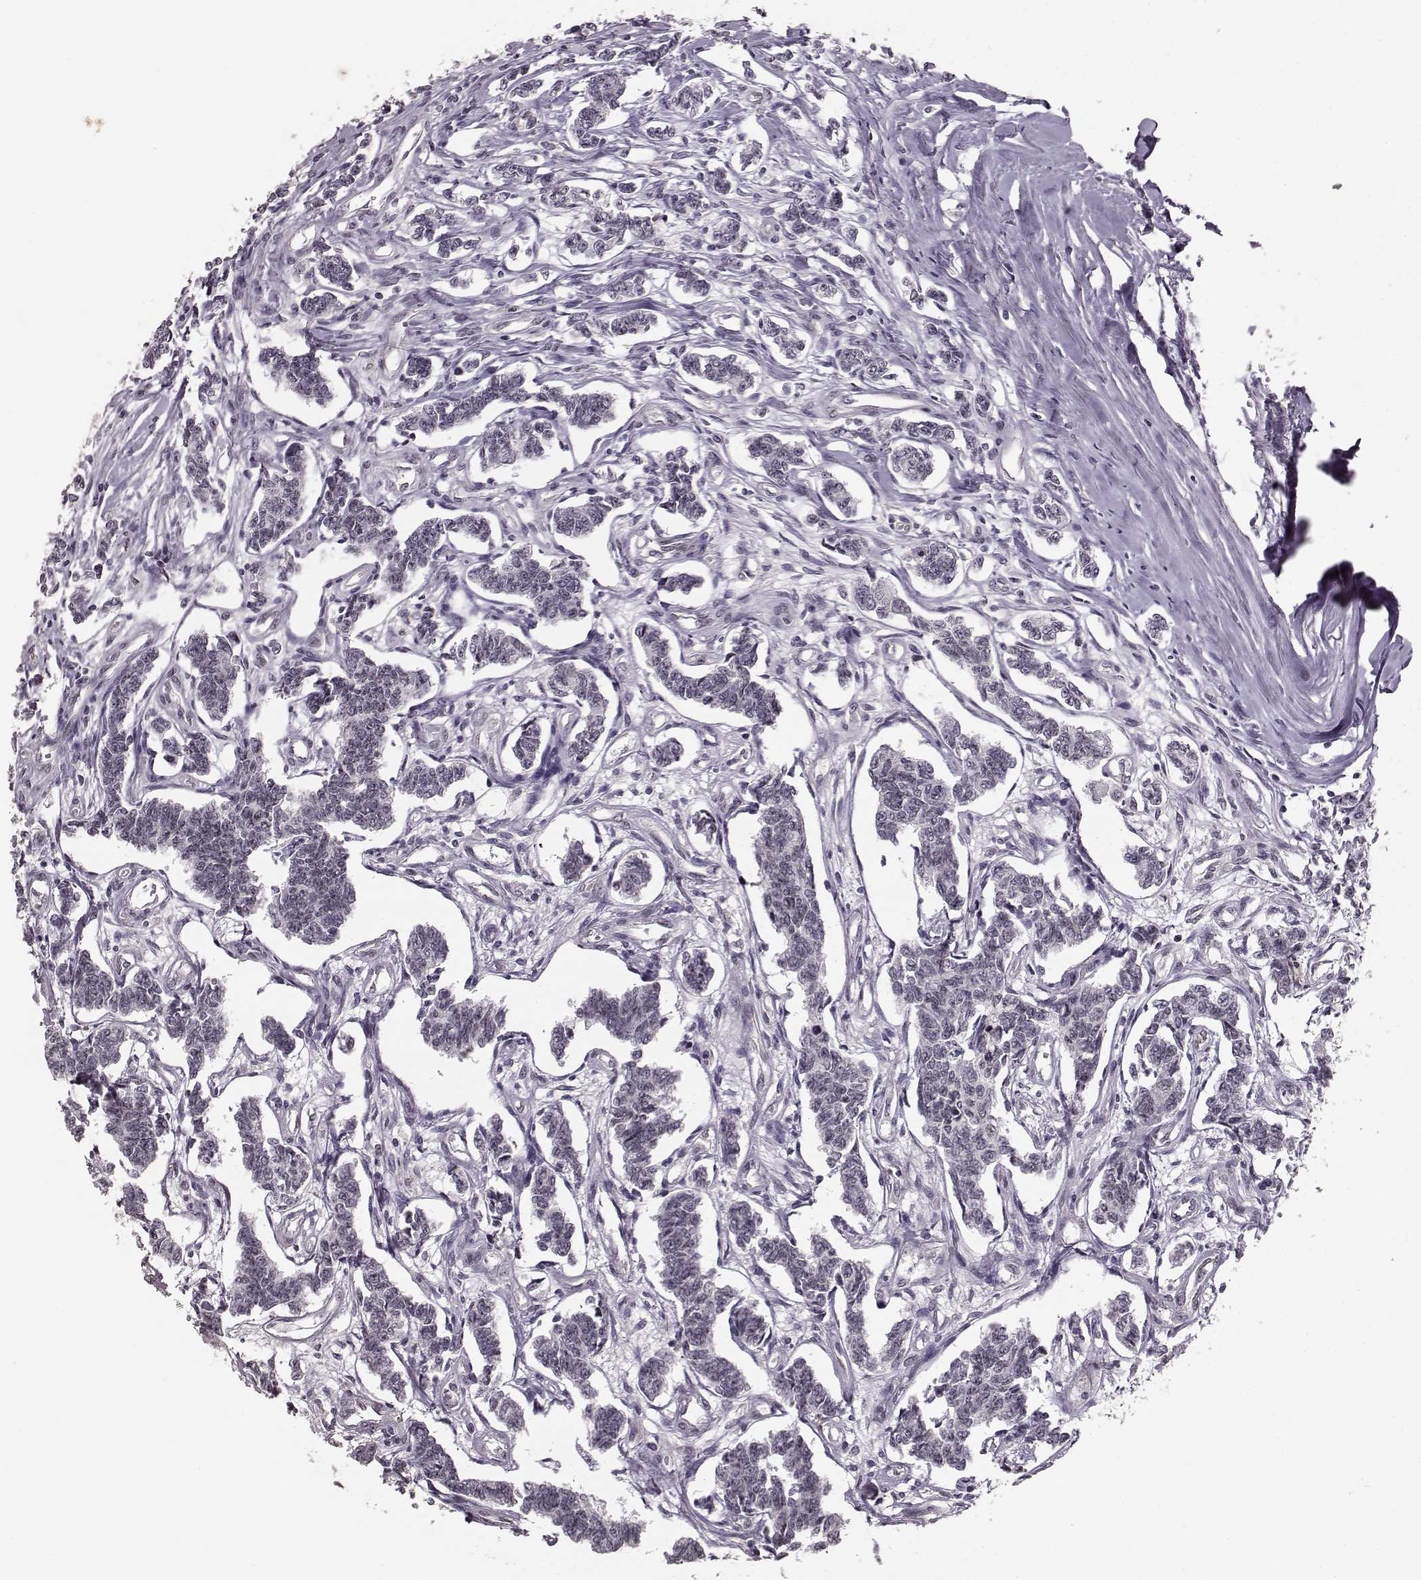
{"staining": {"intensity": "negative", "quantity": "none", "location": "none"}, "tissue": "carcinoid", "cell_type": "Tumor cells", "image_type": "cancer", "snomed": [{"axis": "morphology", "description": "Carcinoid, malignant, NOS"}, {"axis": "topography", "description": "Kidney"}], "caption": "Immunohistochemistry (IHC) micrograph of carcinoid stained for a protein (brown), which shows no expression in tumor cells.", "gene": "DCAF12", "patient": {"sex": "female", "age": 41}}